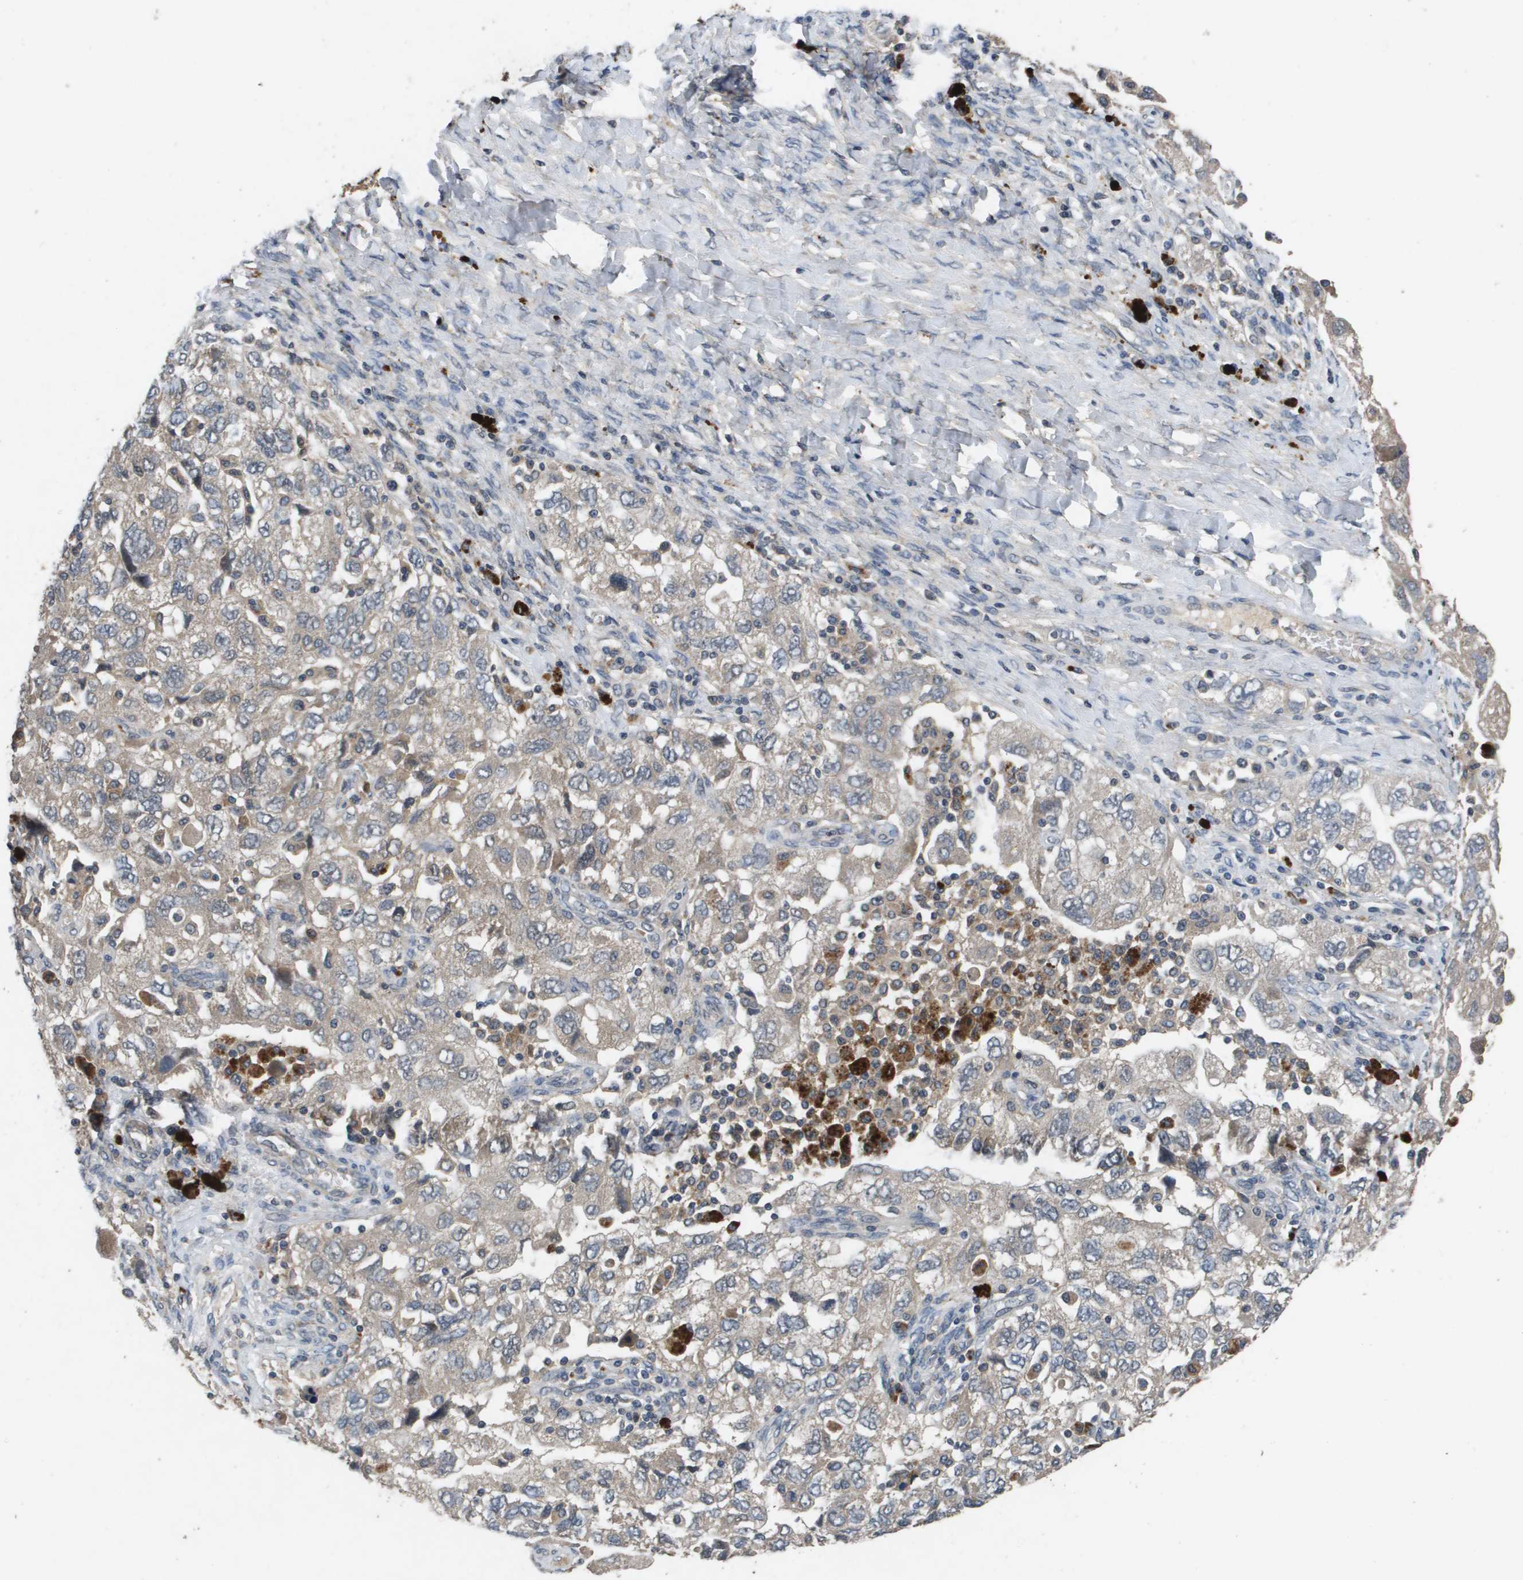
{"staining": {"intensity": "weak", "quantity": "<25%", "location": "cytoplasmic/membranous"}, "tissue": "ovarian cancer", "cell_type": "Tumor cells", "image_type": "cancer", "snomed": [{"axis": "morphology", "description": "Carcinoma, NOS"}, {"axis": "morphology", "description": "Cystadenocarcinoma, serous, NOS"}, {"axis": "topography", "description": "Ovary"}], "caption": "Protein analysis of serous cystadenocarcinoma (ovarian) demonstrates no significant expression in tumor cells.", "gene": "PROC", "patient": {"sex": "female", "age": 69}}